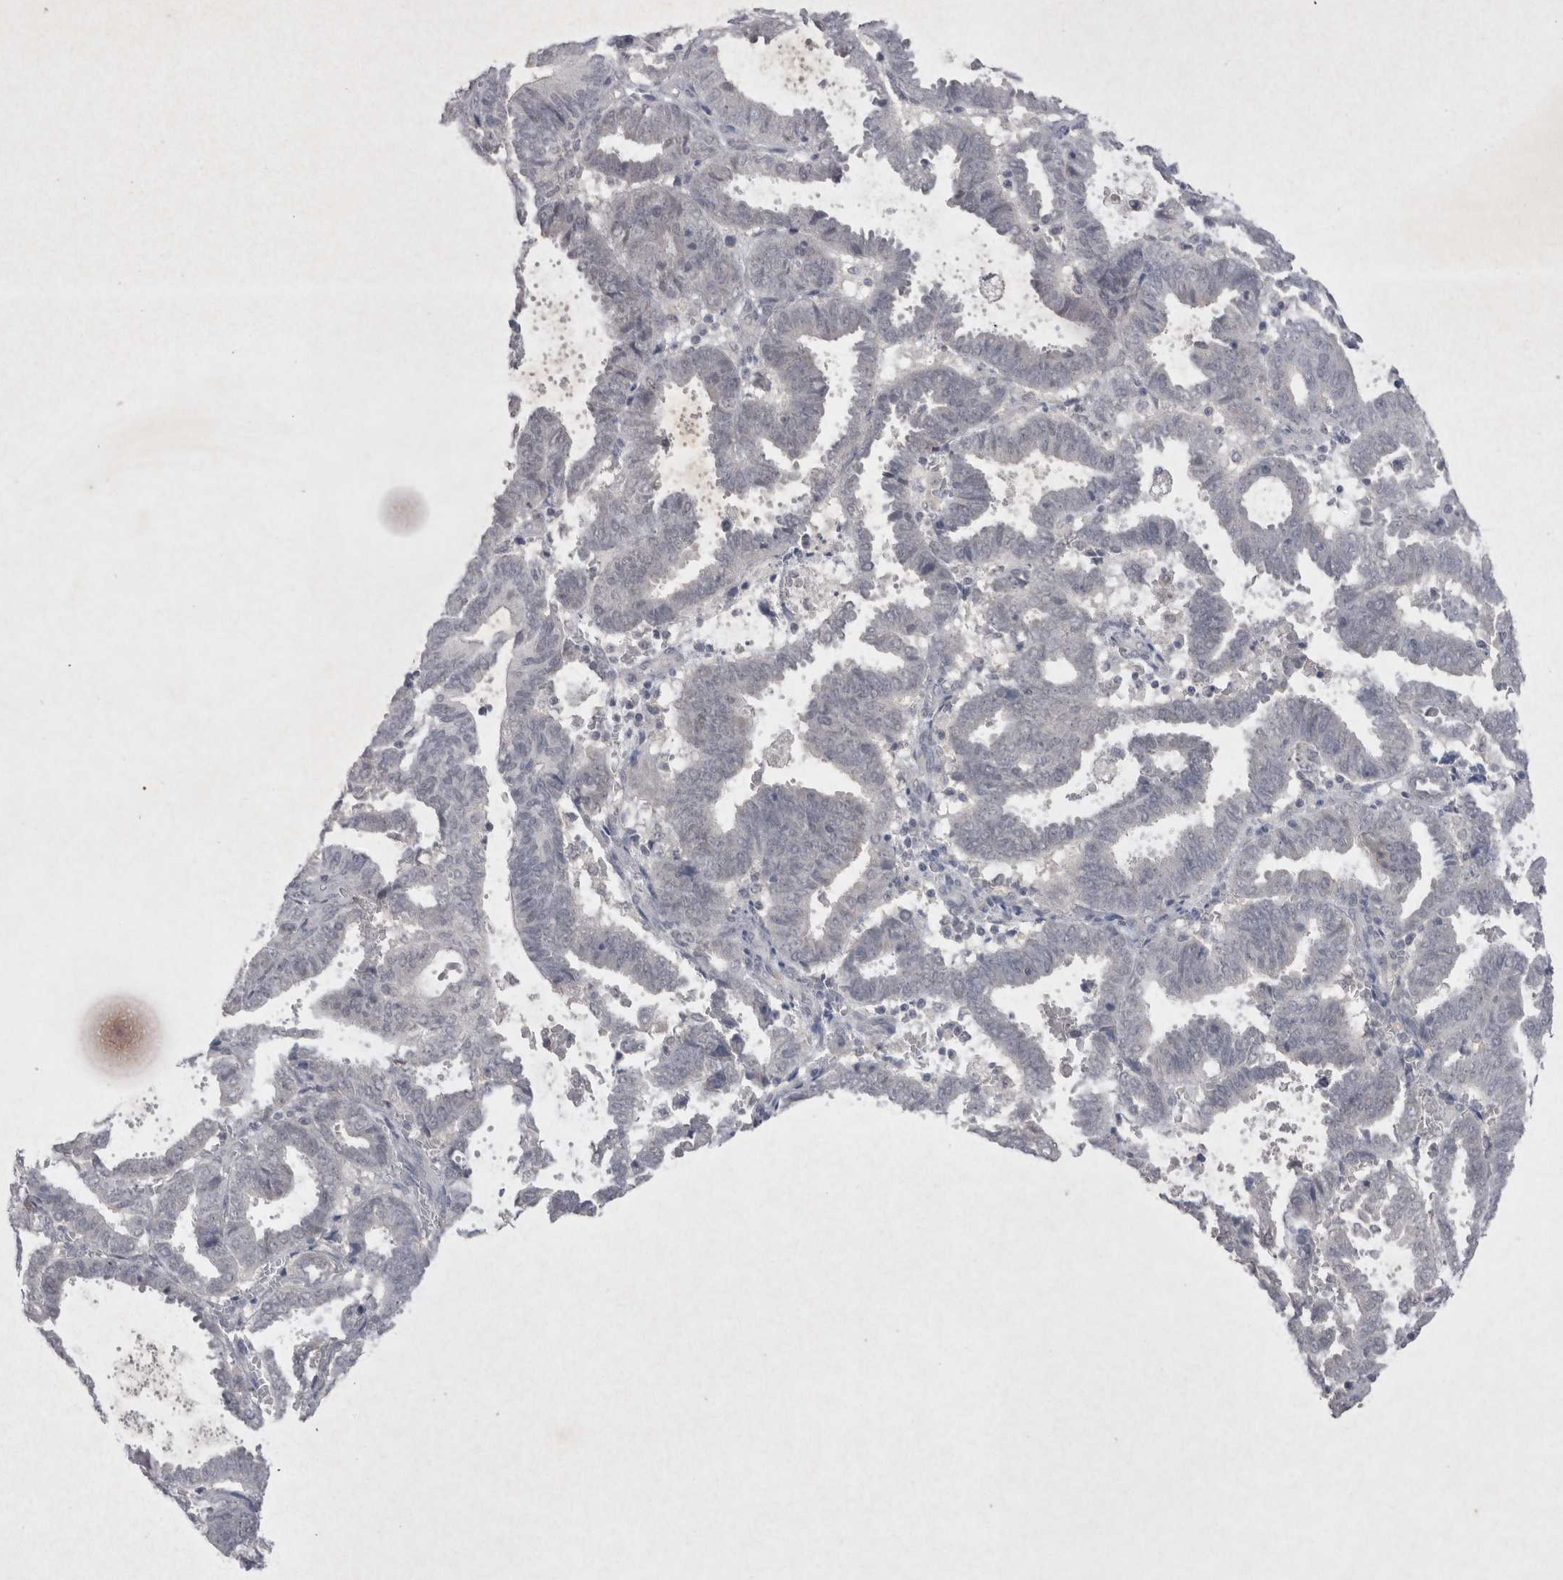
{"staining": {"intensity": "negative", "quantity": "none", "location": "none"}, "tissue": "endometrial cancer", "cell_type": "Tumor cells", "image_type": "cancer", "snomed": [{"axis": "morphology", "description": "Adenocarcinoma, NOS"}, {"axis": "topography", "description": "Uterus"}], "caption": "Micrograph shows no significant protein staining in tumor cells of endometrial cancer. (DAB immunohistochemistry (IHC), high magnification).", "gene": "LYVE1", "patient": {"sex": "female", "age": 83}}